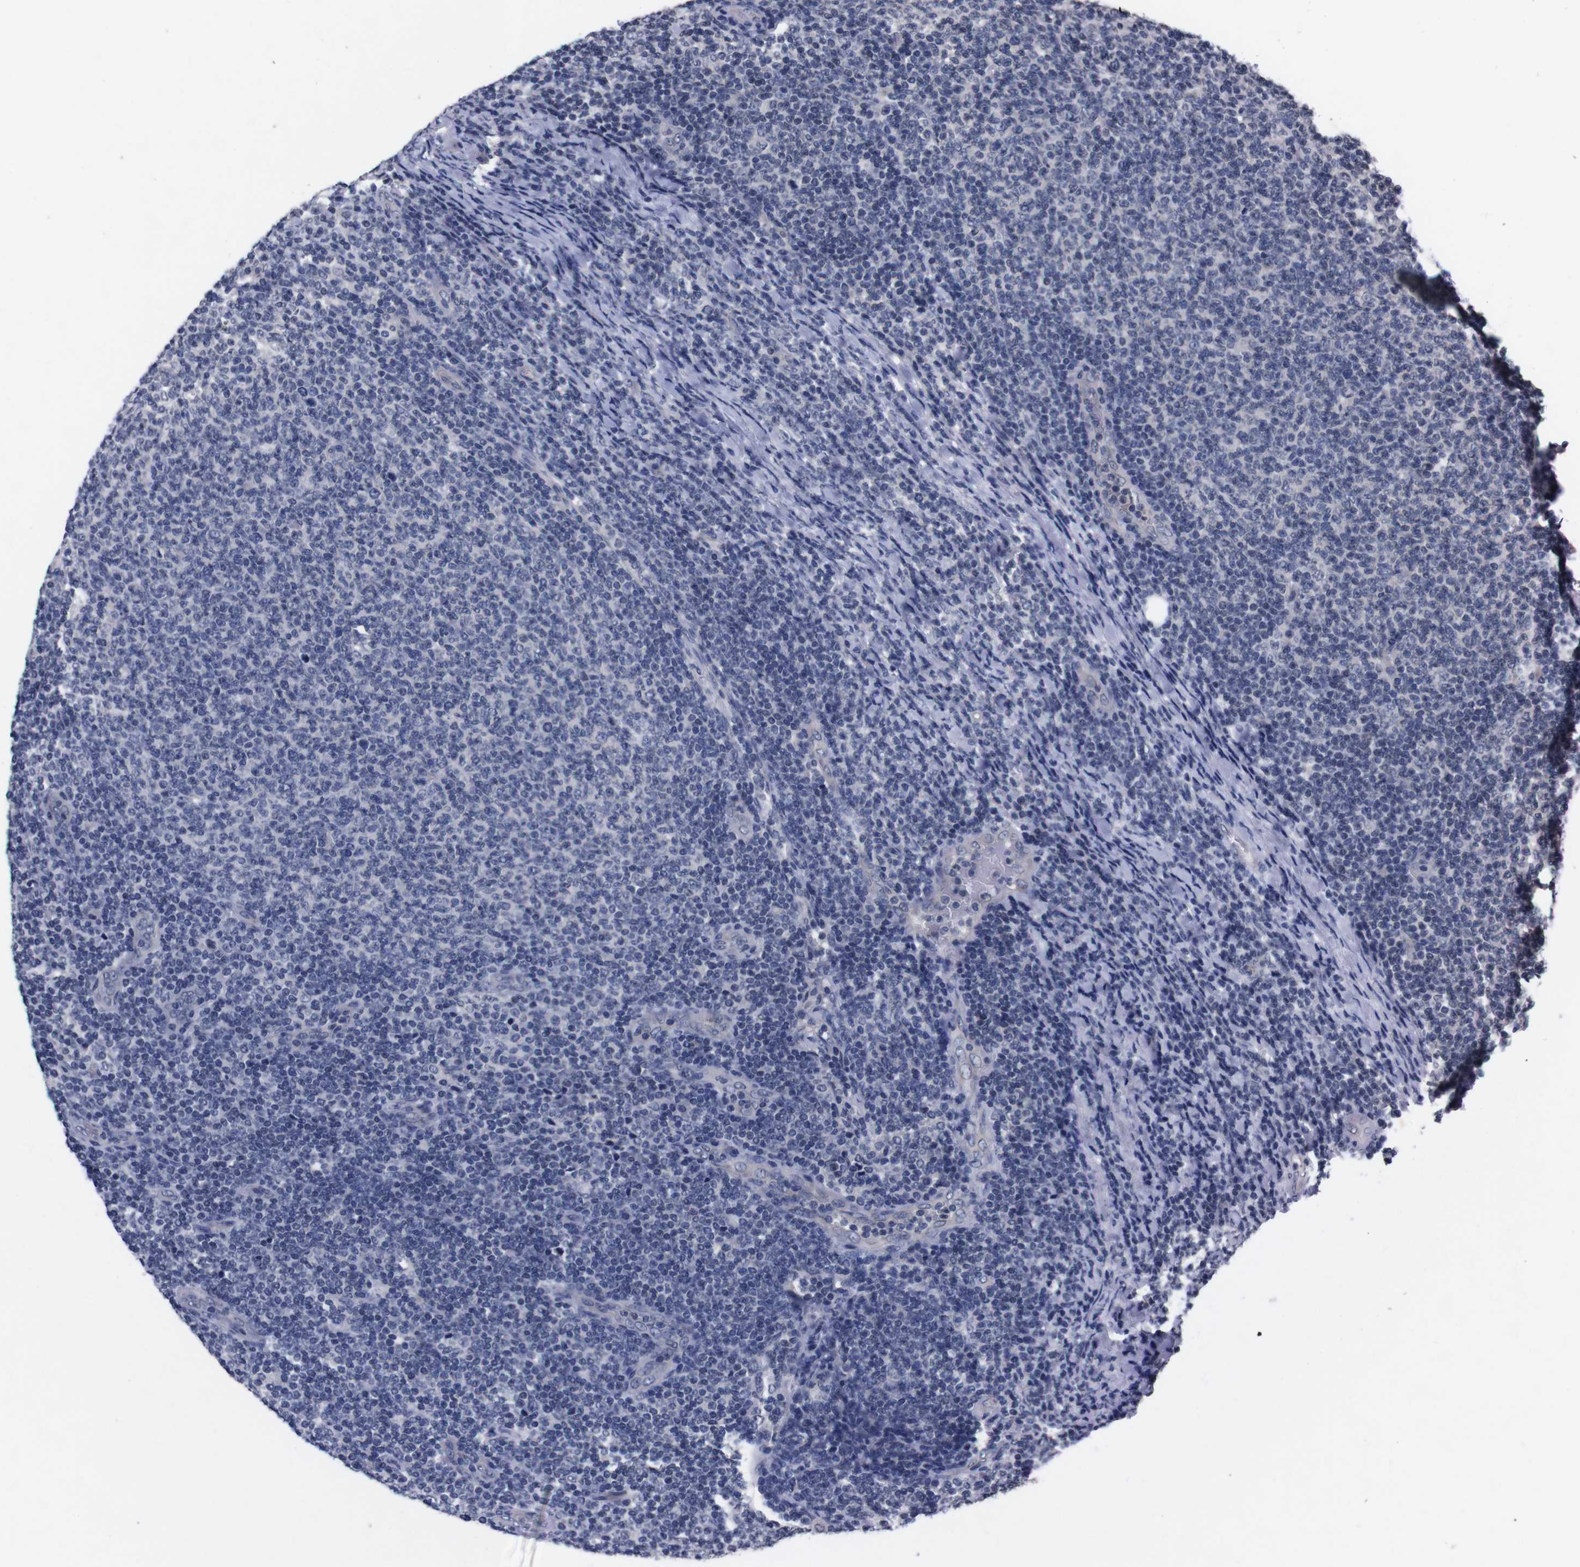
{"staining": {"intensity": "negative", "quantity": "none", "location": "none"}, "tissue": "lymphoma", "cell_type": "Tumor cells", "image_type": "cancer", "snomed": [{"axis": "morphology", "description": "Malignant lymphoma, non-Hodgkin's type, Low grade"}, {"axis": "topography", "description": "Lymph node"}], "caption": "Immunohistochemistry (IHC) of lymphoma exhibits no expression in tumor cells.", "gene": "TNFRSF21", "patient": {"sex": "male", "age": 66}}